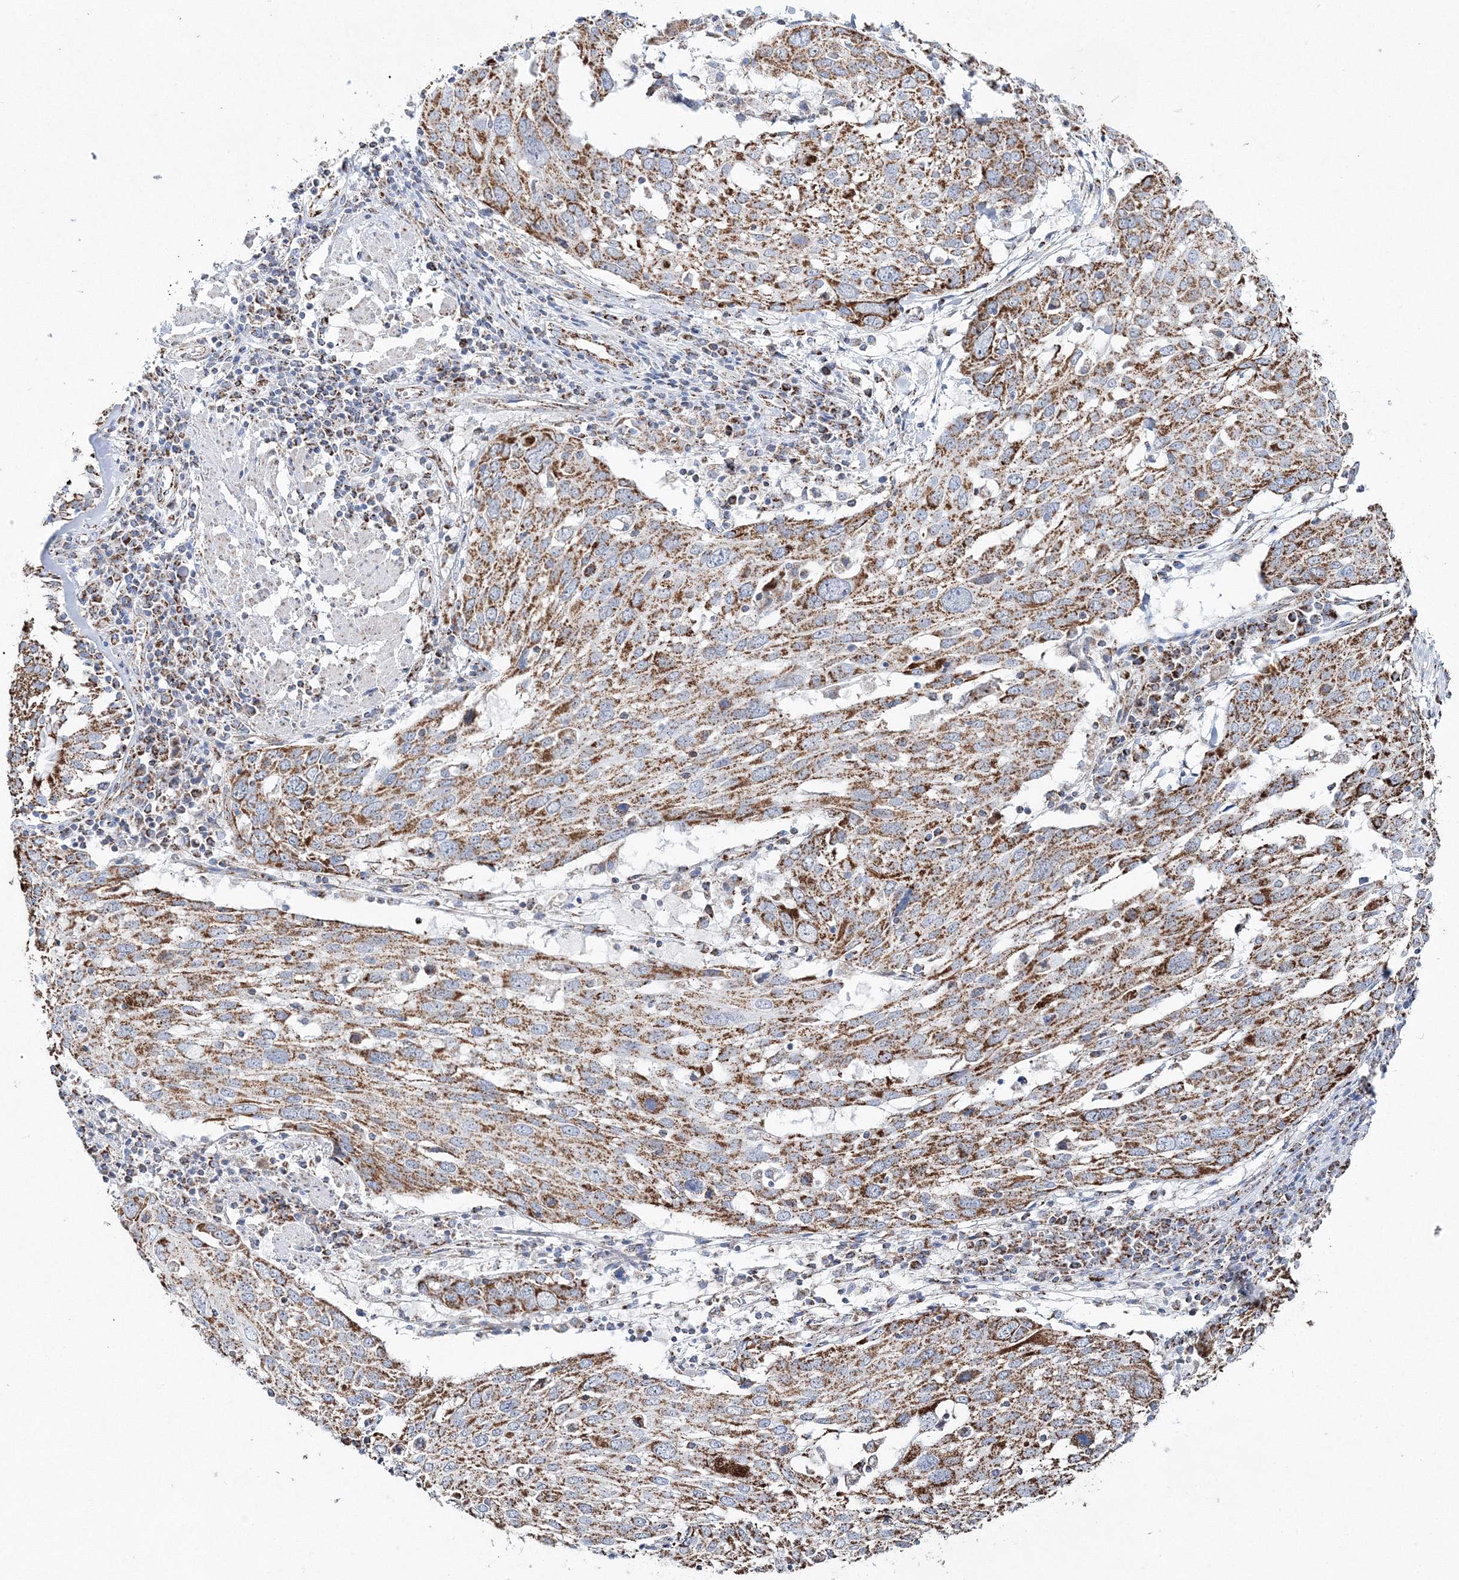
{"staining": {"intensity": "strong", "quantity": ">75%", "location": "cytoplasmic/membranous"}, "tissue": "lung cancer", "cell_type": "Tumor cells", "image_type": "cancer", "snomed": [{"axis": "morphology", "description": "Squamous cell carcinoma, NOS"}, {"axis": "topography", "description": "Lung"}], "caption": "Immunohistochemistry staining of squamous cell carcinoma (lung), which demonstrates high levels of strong cytoplasmic/membranous expression in approximately >75% of tumor cells indicating strong cytoplasmic/membranous protein positivity. The staining was performed using DAB (brown) for protein detection and nuclei were counterstained in hematoxylin (blue).", "gene": "HIBCH", "patient": {"sex": "male", "age": 65}}